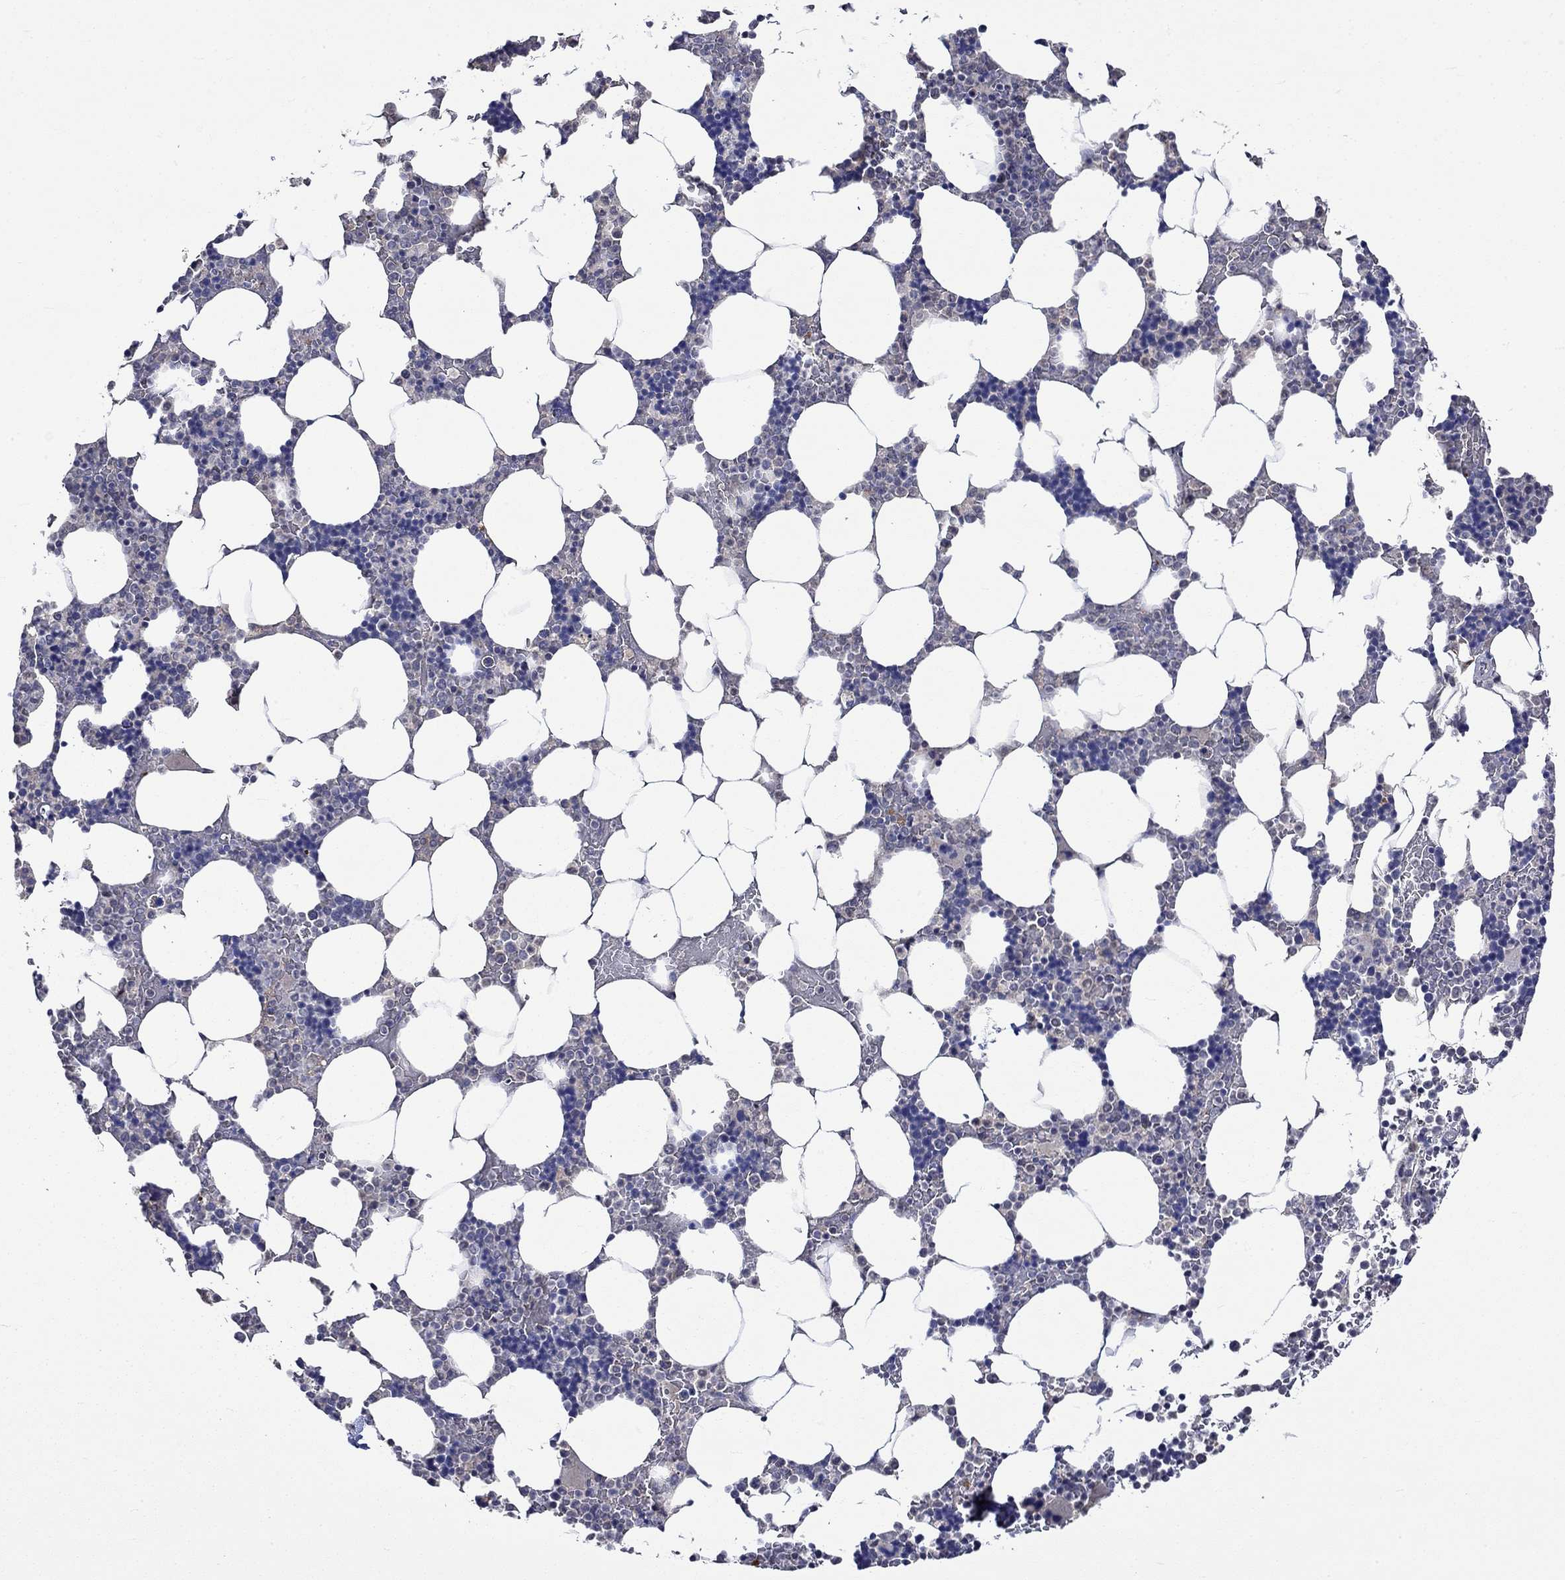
{"staining": {"intensity": "negative", "quantity": "none", "location": "none"}, "tissue": "bone marrow", "cell_type": "Hematopoietic cells", "image_type": "normal", "snomed": [{"axis": "morphology", "description": "Normal tissue, NOS"}, {"axis": "topography", "description": "Bone marrow"}], "caption": "Immunohistochemistry micrograph of unremarkable bone marrow: human bone marrow stained with DAB displays no significant protein staining in hematopoietic cells.", "gene": "DDX3Y", "patient": {"sex": "male", "age": 51}}